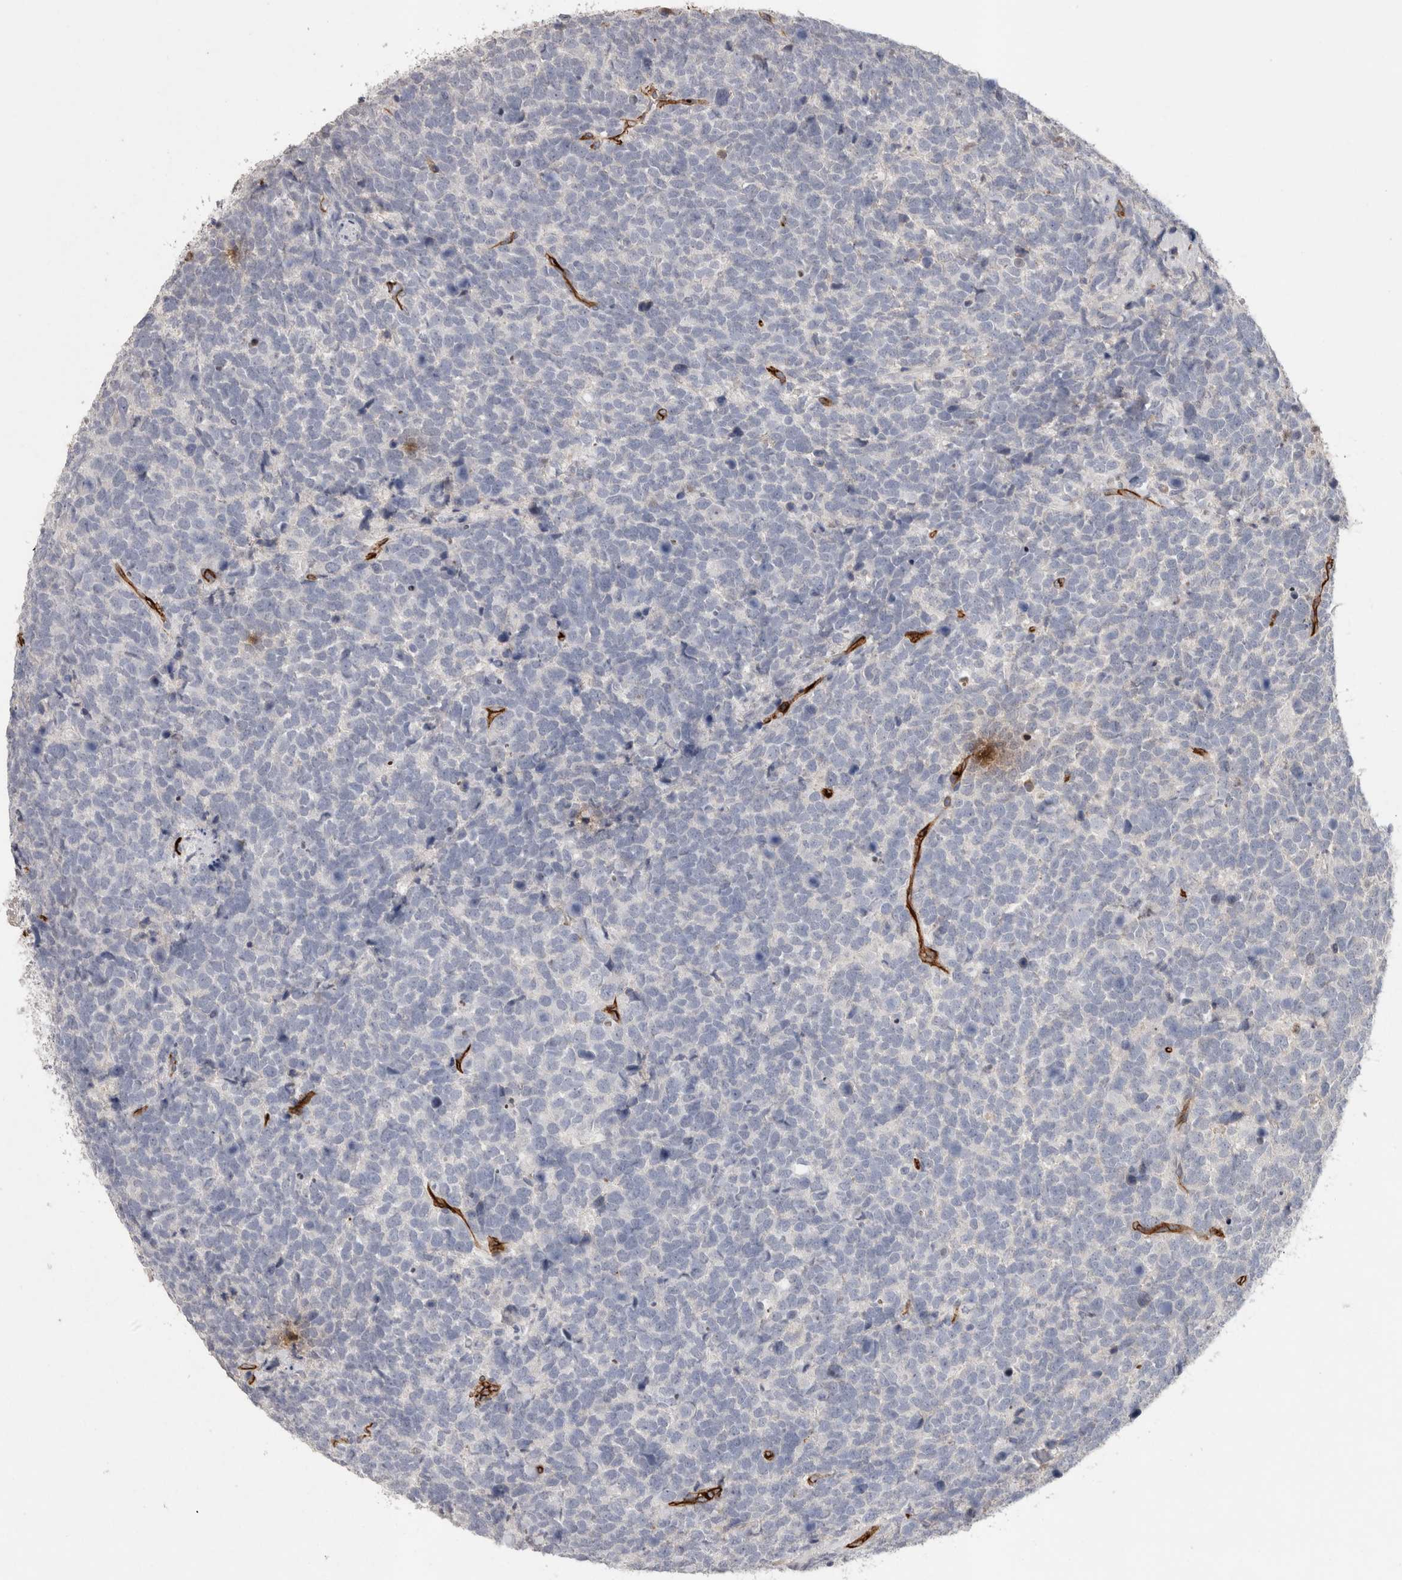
{"staining": {"intensity": "negative", "quantity": "none", "location": "none"}, "tissue": "urothelial cancer", "cell_type": "Tumor cells", "image_type": "cancer", "snomed": [{"axis": "morphology", "description": "Urothelial carcinoma, High grade"}, {"axis": "topography", "description": "Urinary bladder"}], "caption": "The immunohistochemistry (IHC) histopathology image has no significant staining in tumor cells of urothelial carcinoma (high-grade) tissue.", "gene": "CDH13", "patient": {"sex": "female", "age": 82}}